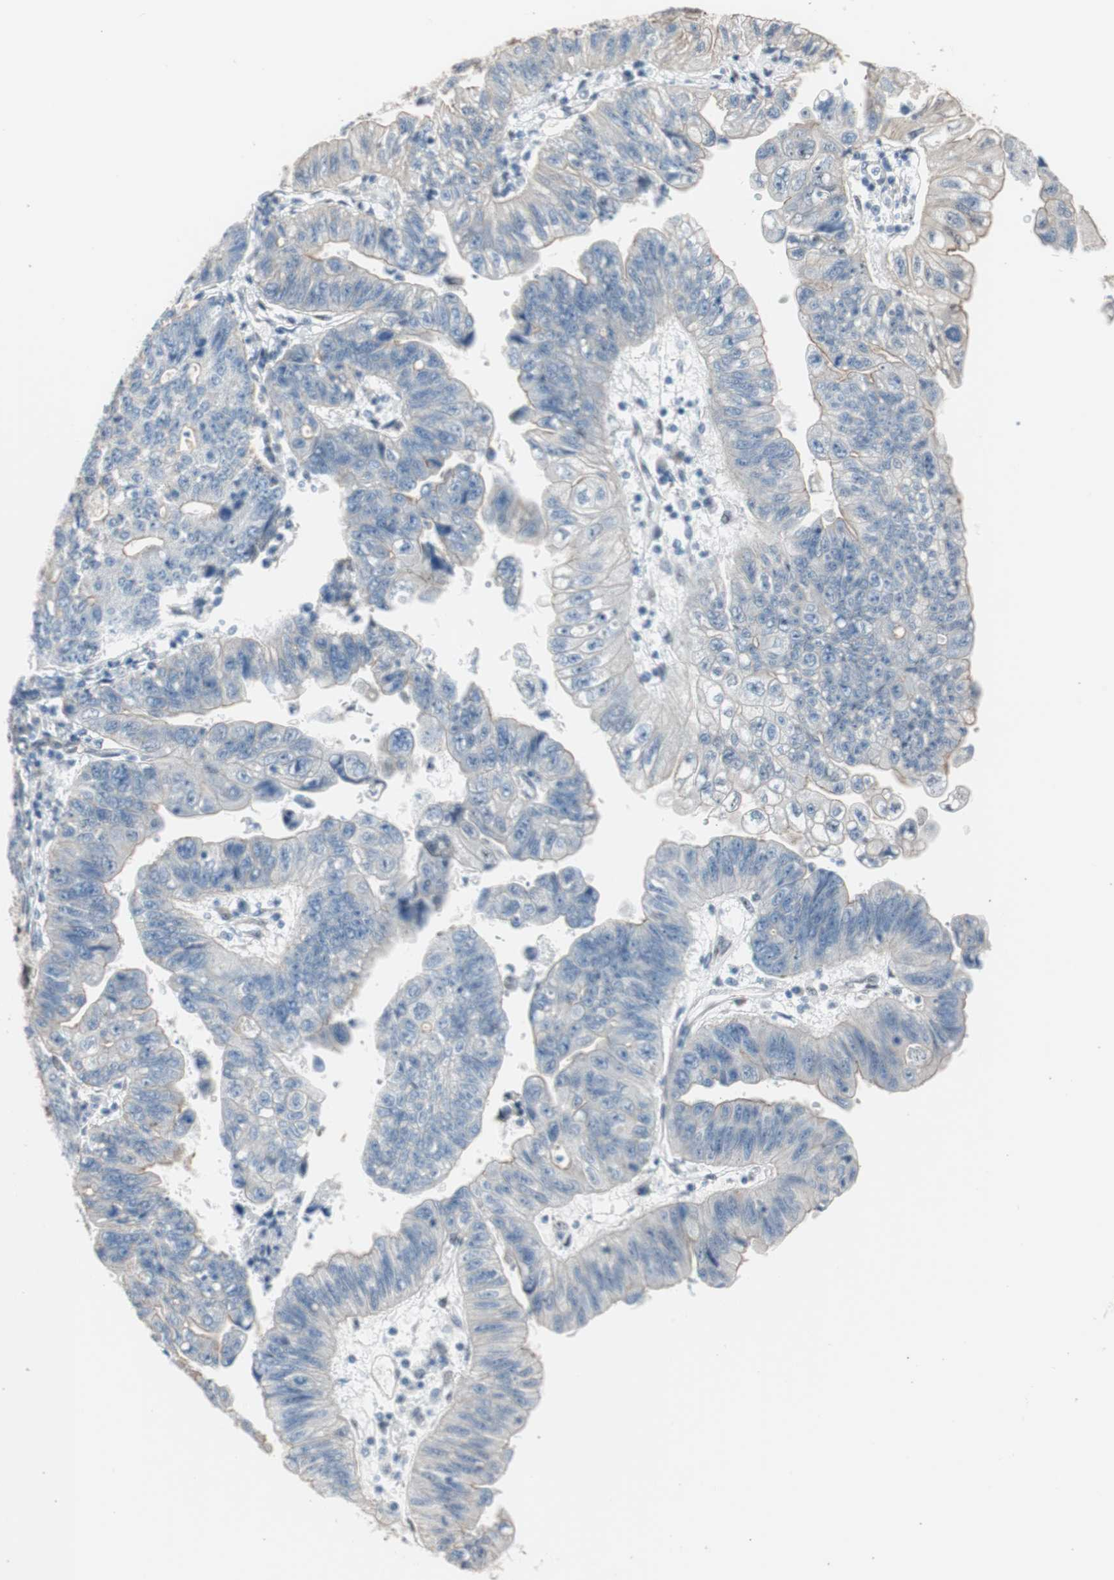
{"staining": {"intensity": "weak", "quantity": "<25%", "location": "cytoplasmic/membranous"}, "tissue": "stomach cancer", "cell_type": "Tumor cells", "image_type": "cancer", "snomed": [{"axis": "morphology", "description": "Adenocarcinoma, NOS"}, {"axis": "topography", "description": "Stomach"}], "caption": "This is an immunohistochemistry (IHC) histopathology image of stomach cancer. There is no positivity in tumor cells.", "gene": "PML", "patient": {"sex": "male", "age": 59}}